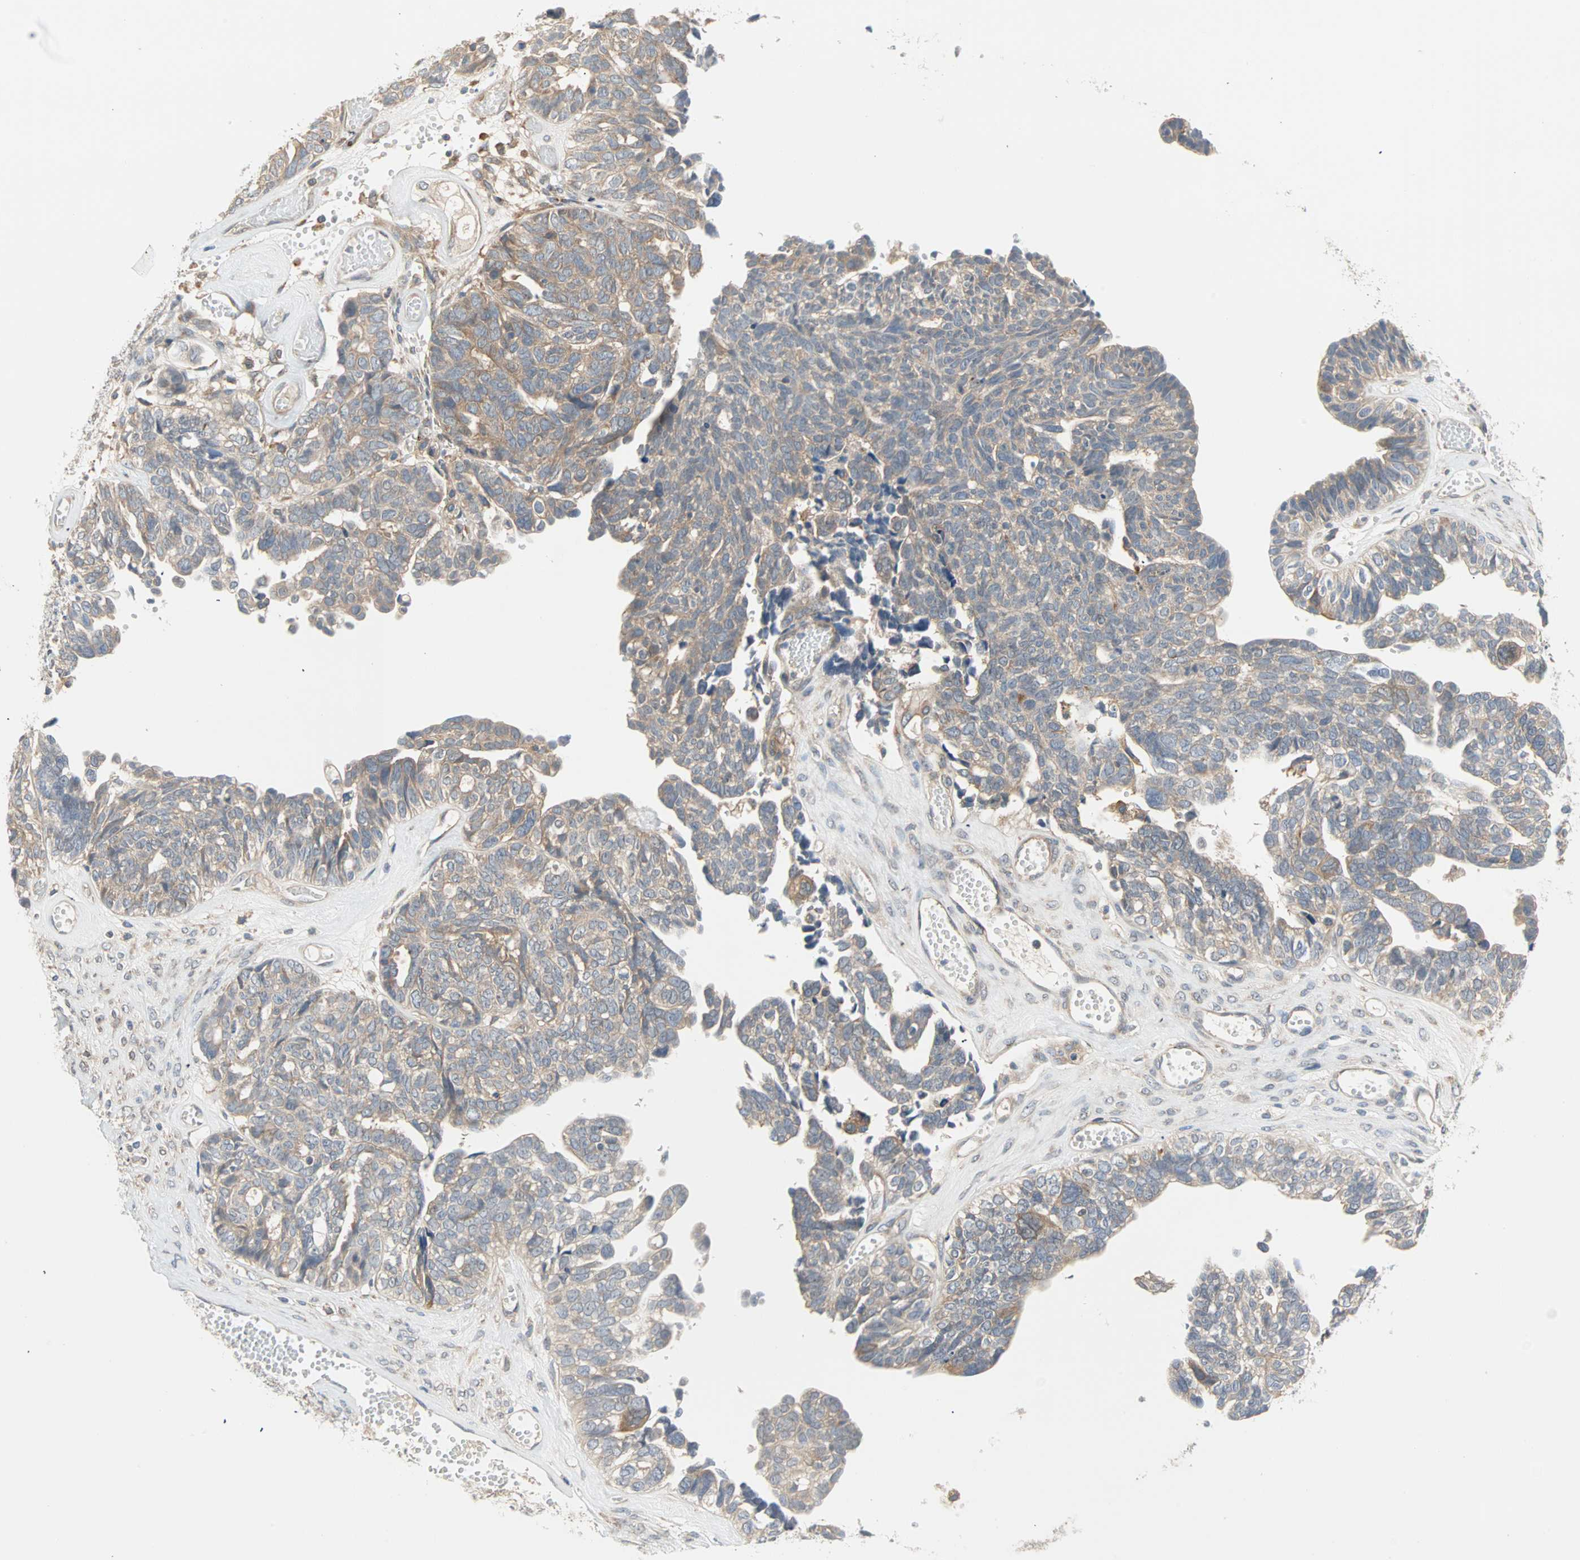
{"staining": {"intensity": "weak", "quantity": "25%-75%", "location": "cytoplasmic/membranous"}, "tissue": "ovarian cancer", "cell_type": "Tumor cells", "image_type": "cancer", "snomed": [{"axis": "morphology", "description": "Cystadenocarcinoma, serous, NOS"}, {"axis": "topography", "description": "Ovary"}], "caption": "Immunohistochemistry staining of ovarian cancer (serous cystadenocarcinoma), which shows low levels of weak cytoplasmic/membranous staining in about 25%-75% of tumor cells indicating weak cytoplasmic/membranous protein expression. The staining was performed using DAB (brown) for protein detection and nuclei were counterstained in hematoxylin (blue).", "gene": "PDE8A", "patient": {"sex": "female", "age": 79}}